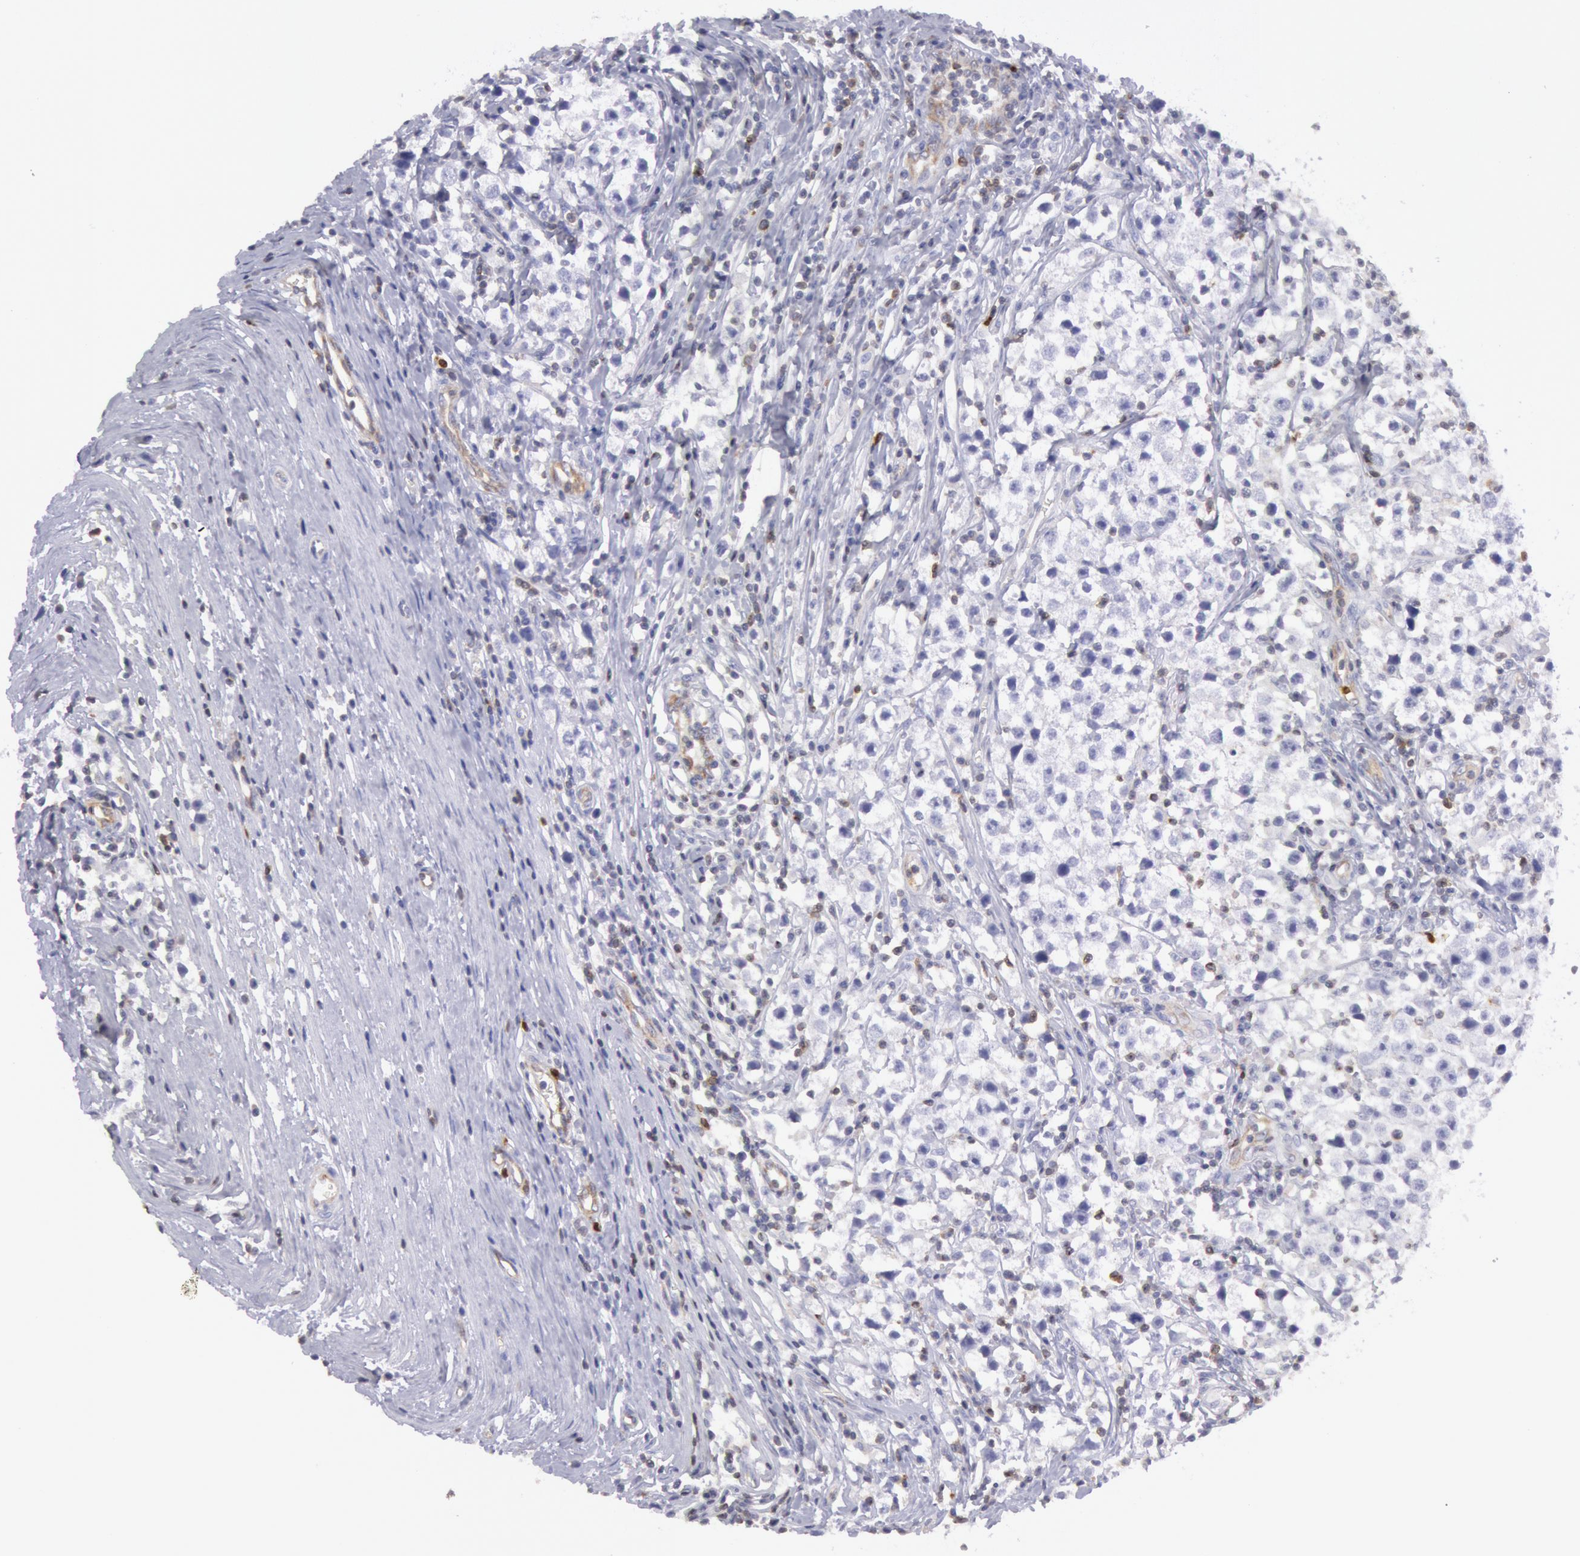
{"staining": {"intensity": "negative", "quantity": "none", "location": "none"}, "tissue": "testis cancer", "cell_type": "Tumor cells", "image_type": "cancer", "snomed": [{"axis": "morphology", "description": "Seminoma, NOS"}, {"axis": "topography", "description": "Testis"}], "caption": "Micrograph shows no significant protein staining in tumor cells of testis cancer (seminoma). Brightfield microscopy of immunohistochemistry (IHC) stained with DAB (3,3'-diaminobenzidine) (brown) and hematoxylin (blue), captured at high magnification.", "gene": "RAB27A", "patient": {"sex": "male", "age": 35}}